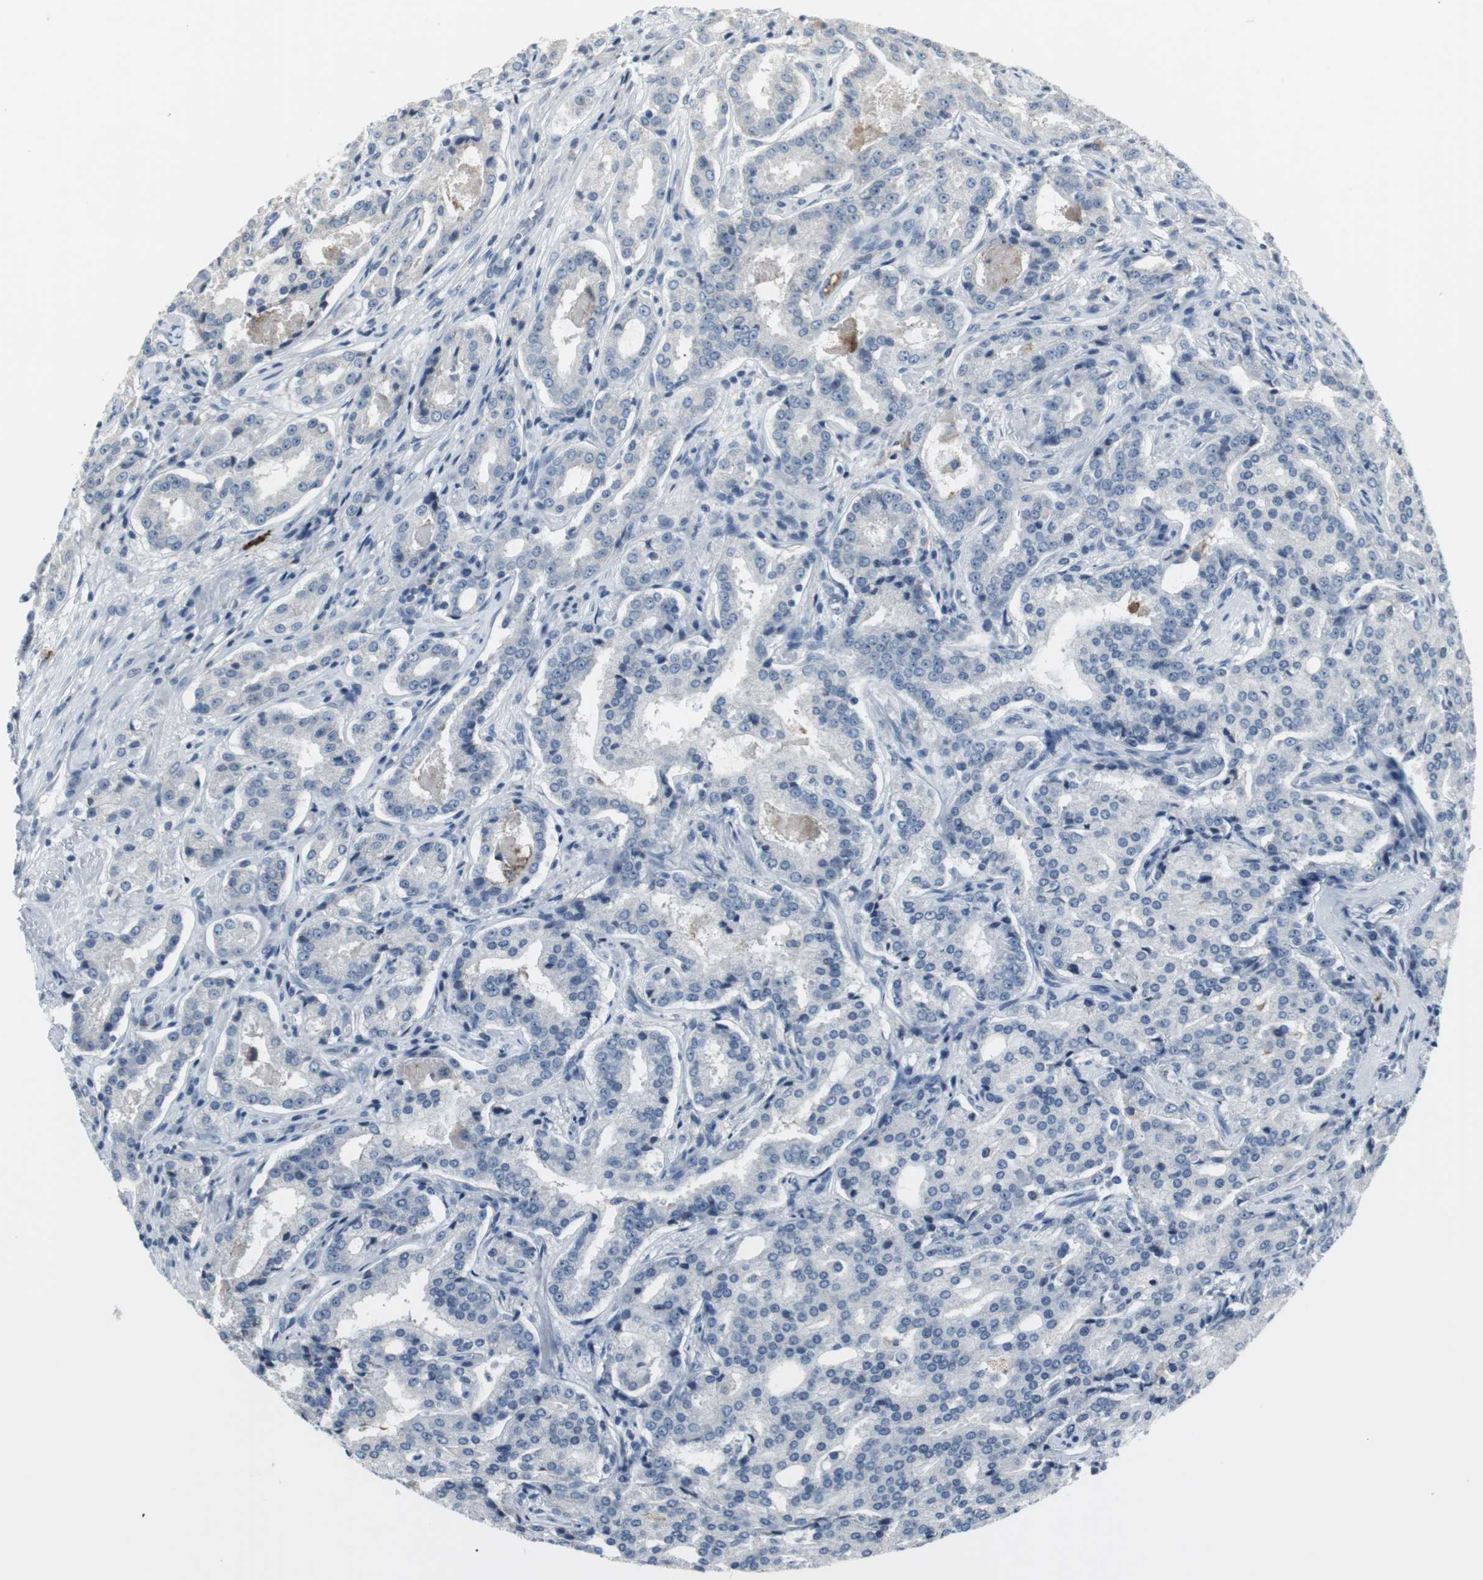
{"staining": {"intensity": "negative", "quantity": "none", "location": "none"}, "tissue": "prostate cancer", "cell_type": "Tumor cells", "image_type": "cancer", "snomed": [{"axis": "morphology", "description": "Adenocarcinoma, High grade"}, {"axis": "topography", "description": "Prostate"}], "caption": "A high-resolution histopathology image shows immunohistochemistry staining of prostate cancer, which shows no significant staining in tumor cells.", "gene": "SLC2A5", "patient": {"sex": "male", "age": 72}}